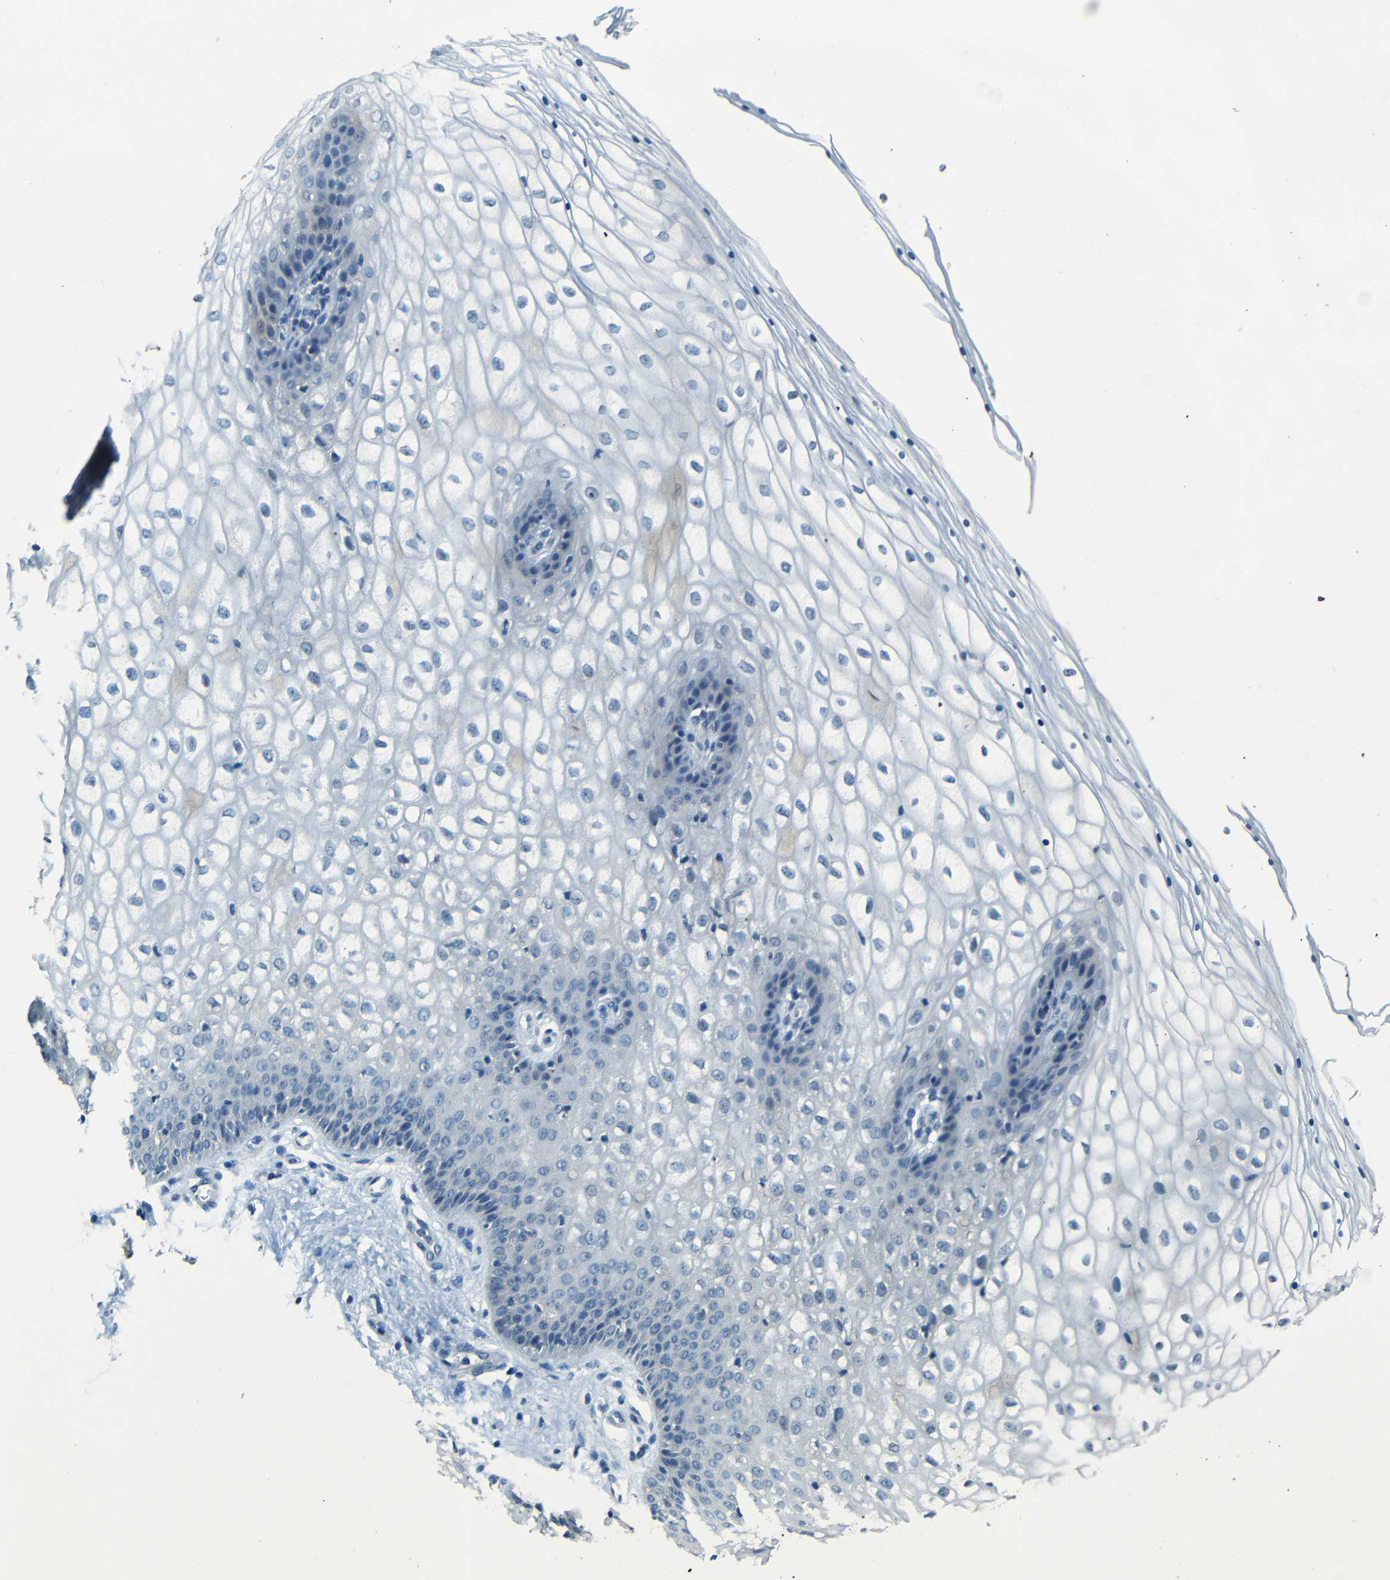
{"staining": {"intensity": "negative", "quantity": "none", "location": "none"}, "tissue": "vagina", "cell_type": "Squamous epithelial cells", "image_type": "normal", "snomed": [{"axis": "morphology", "description": "Normal tissue, NOS"}, {"axis": "topography", "description": "Vagina"}], "caption": "High power microscopy histopathology image of an IHC micrograph of unremarkable vagina, revealing no significant expression in squamous epithelial cells. Nuclei are stained in blue.", "gene": "ZMAT1", "patient": {"sex": "female", "age": 34}}